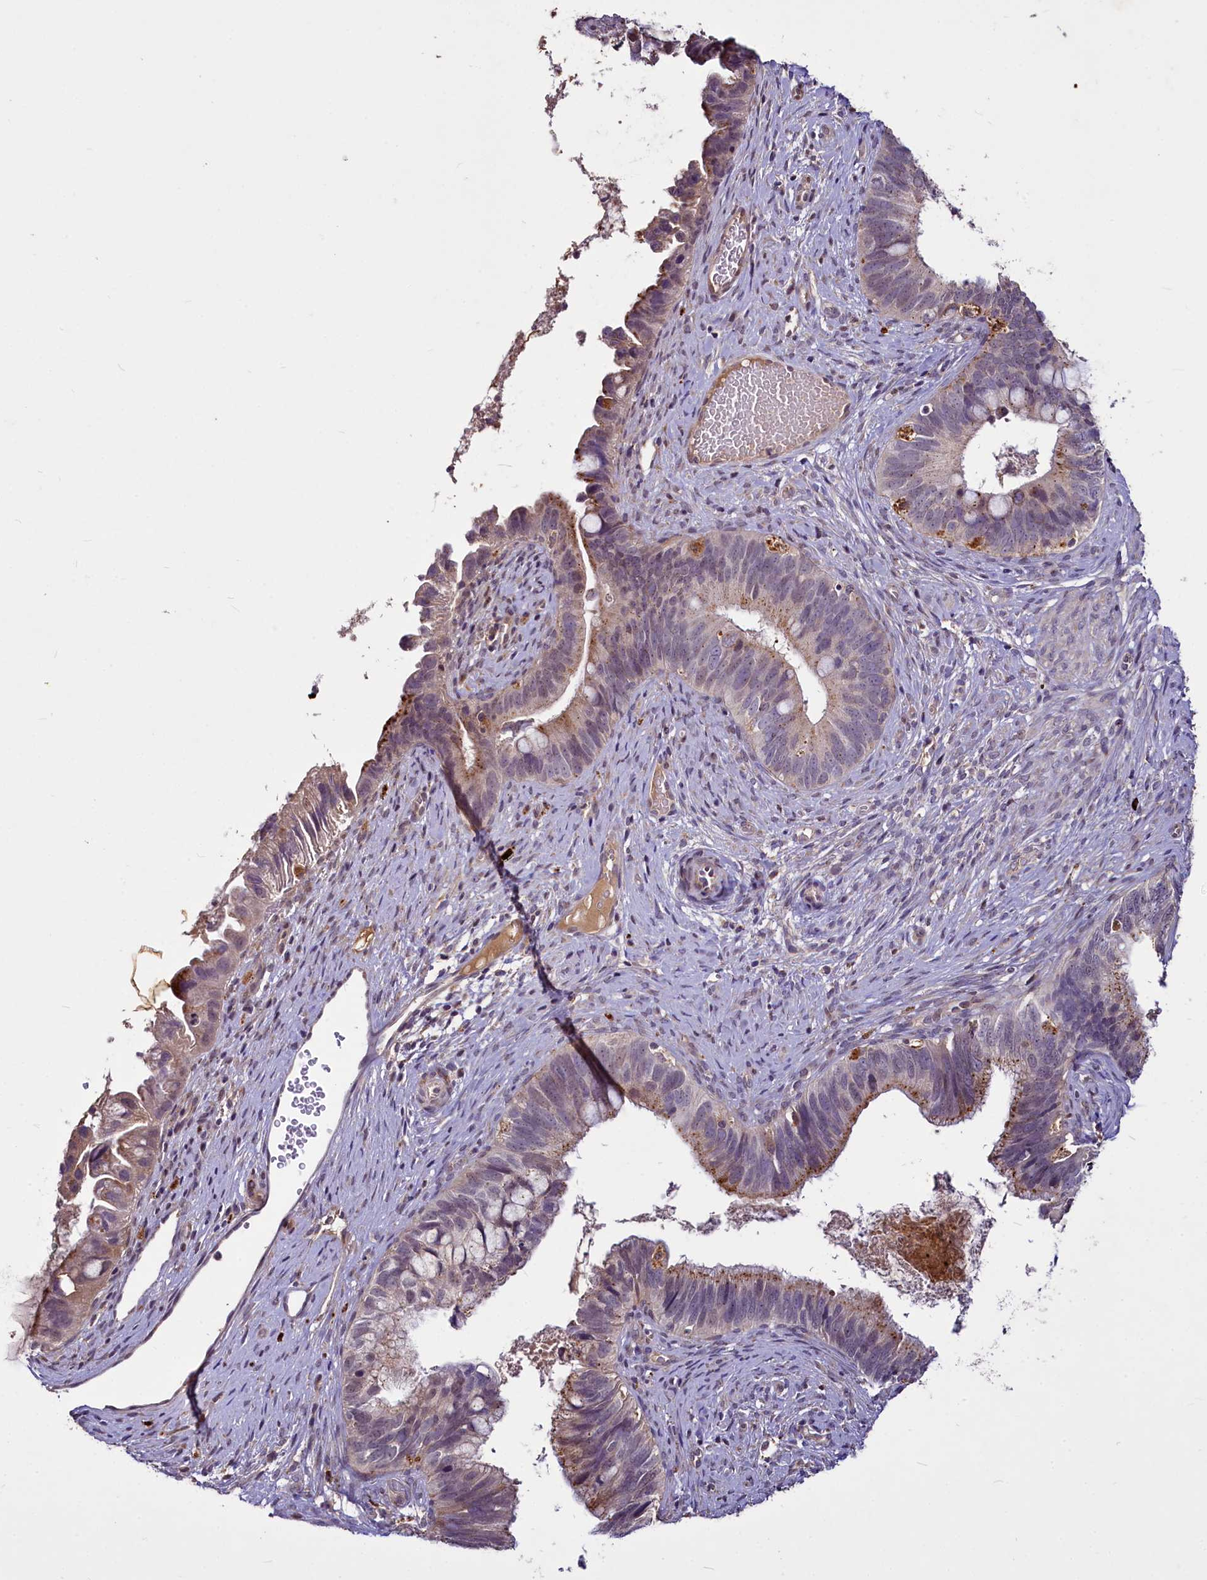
{"staining": {"intensity": "moderate", "quantity": "<25%", "location": "cytoplasmic/membranous"}, "tissue": "cervical cancer", "cell_type": "Tumor cells", "image_type": "cancer", "snomed": [{"axis": "morphology", "description": "Adenocarcinoma, NOS"}, {"axis": "topography", "description": "Cervix"}], "caption": "Cervical cancer (adenocarcinoma) stained for a protein exhibits moderate cytoplasmic/membranous positivity in tumor cells.", "gene": "C11orf86", "patient": {"sex": "female", "age": 42}}